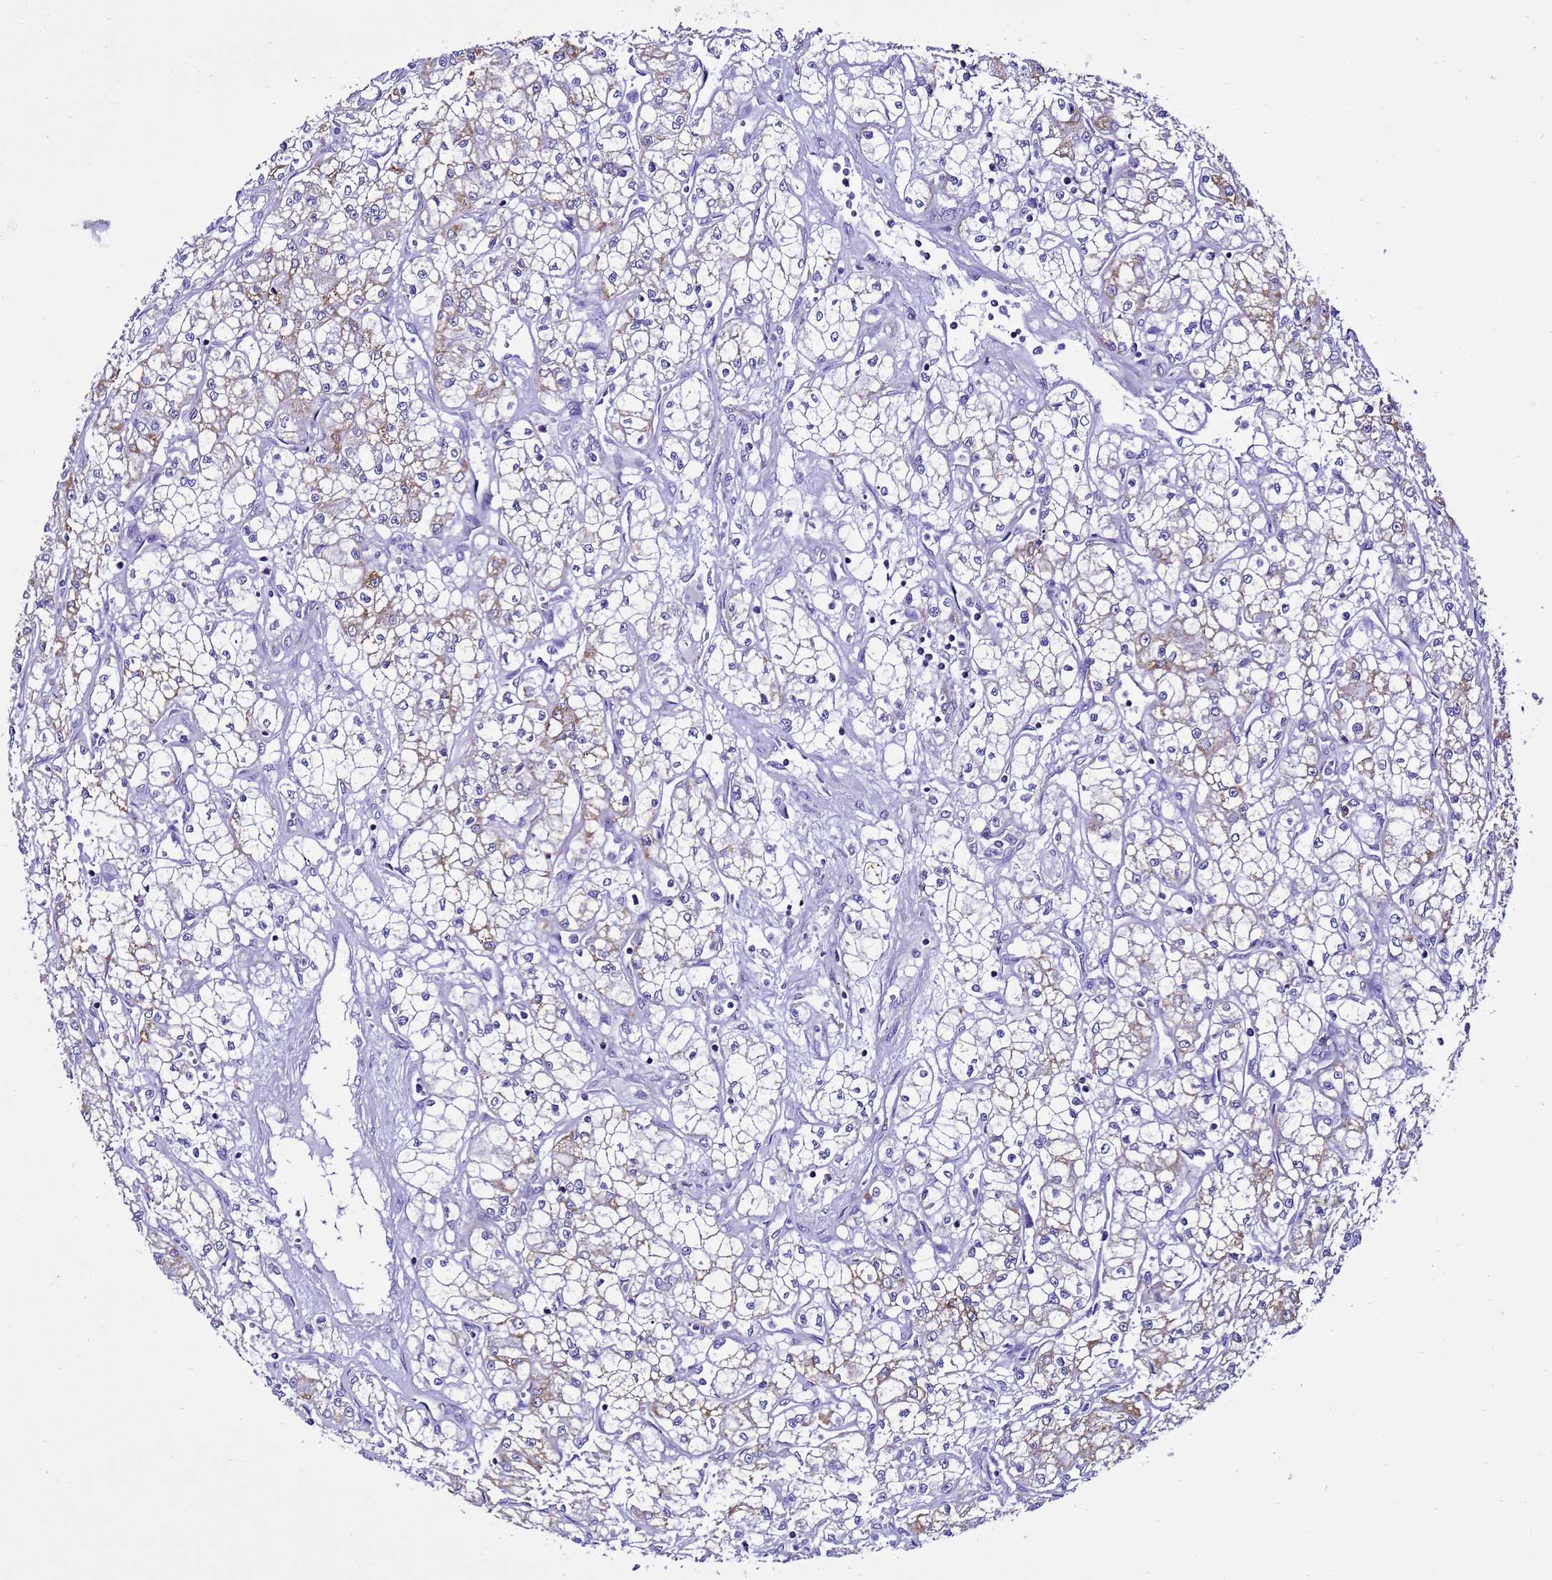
{"staining": {"intensity": "moderate", "quantity": "<25%", "location": "cytoplasmic/membranous"}, "tissue": "renal cancer", "cell_type": "Tumor cells", "image_type": "cancer", "snomed": [{"axis": "morphology", "description": "Adenocarcinoma, NOS"}, {"axis": "topography", "description": "Kidney"}], "caption": "Brown immunohistochemical staining in renal cancer shows moderate cytoplasmic/membranous positivity in approximately <25% of tumor cells.", "gene": "DPH6", "patient": {"sex": "male", "age": 59}}